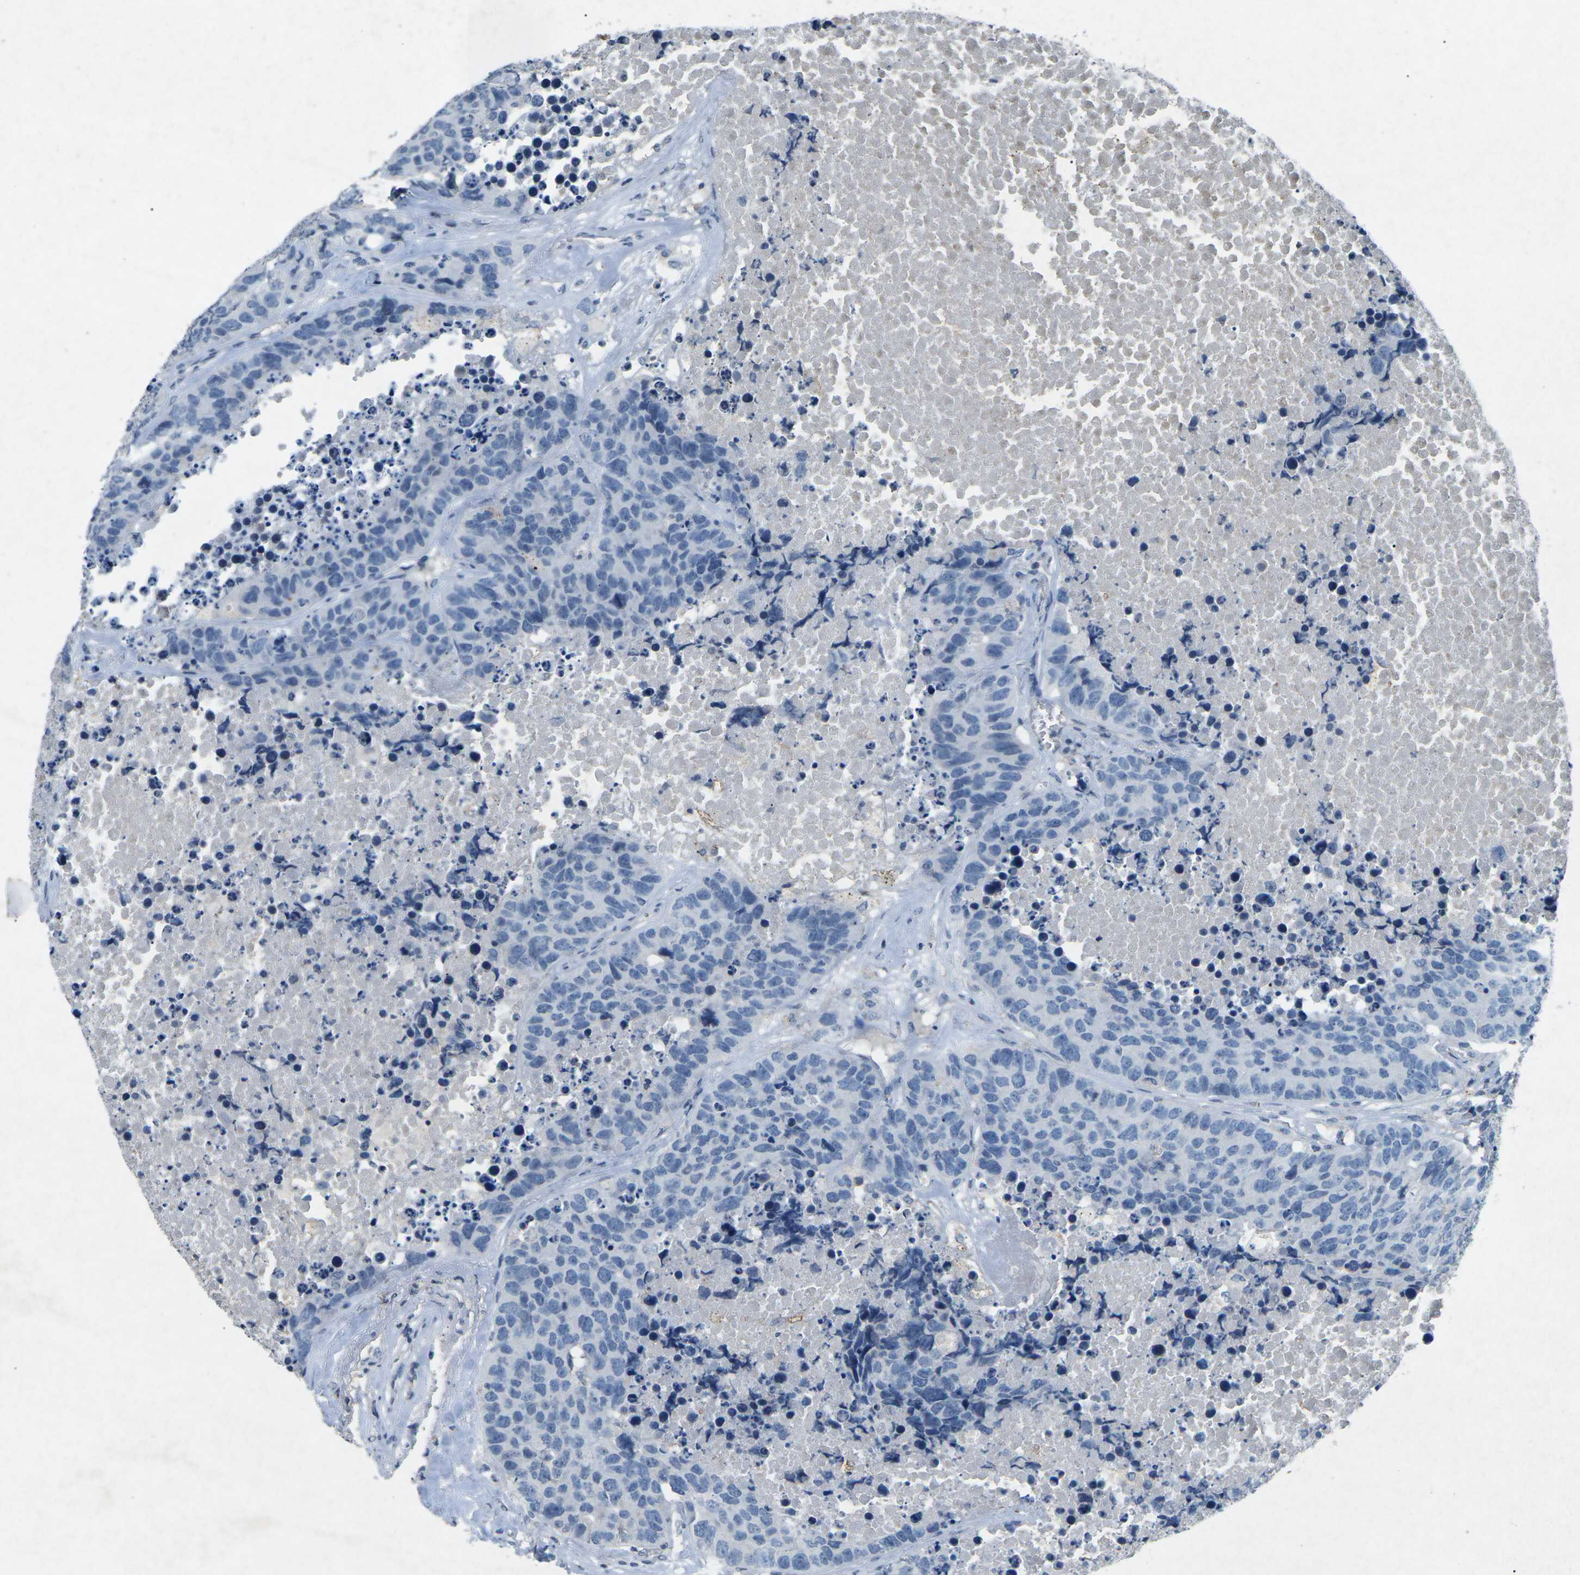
{"staining": {"intensity": "negative", "quantity": "none", "location": "none"}, "tissue": "carcinoid", "cell_type": "Tumor cells", "image_type": "cancer", "snomed": [{"axis": "morphology", "description": "Carcinoid, malignant, NOS"}, {"axis": "topography", "description": "Lung"}], "caption": "High power microscopy histopathology image of an IHC image of malignant carcinoid, revealing no significant expression in tumor cells.", "gene": "A1BG", "patient": {"sex": "male", "age": 60}}